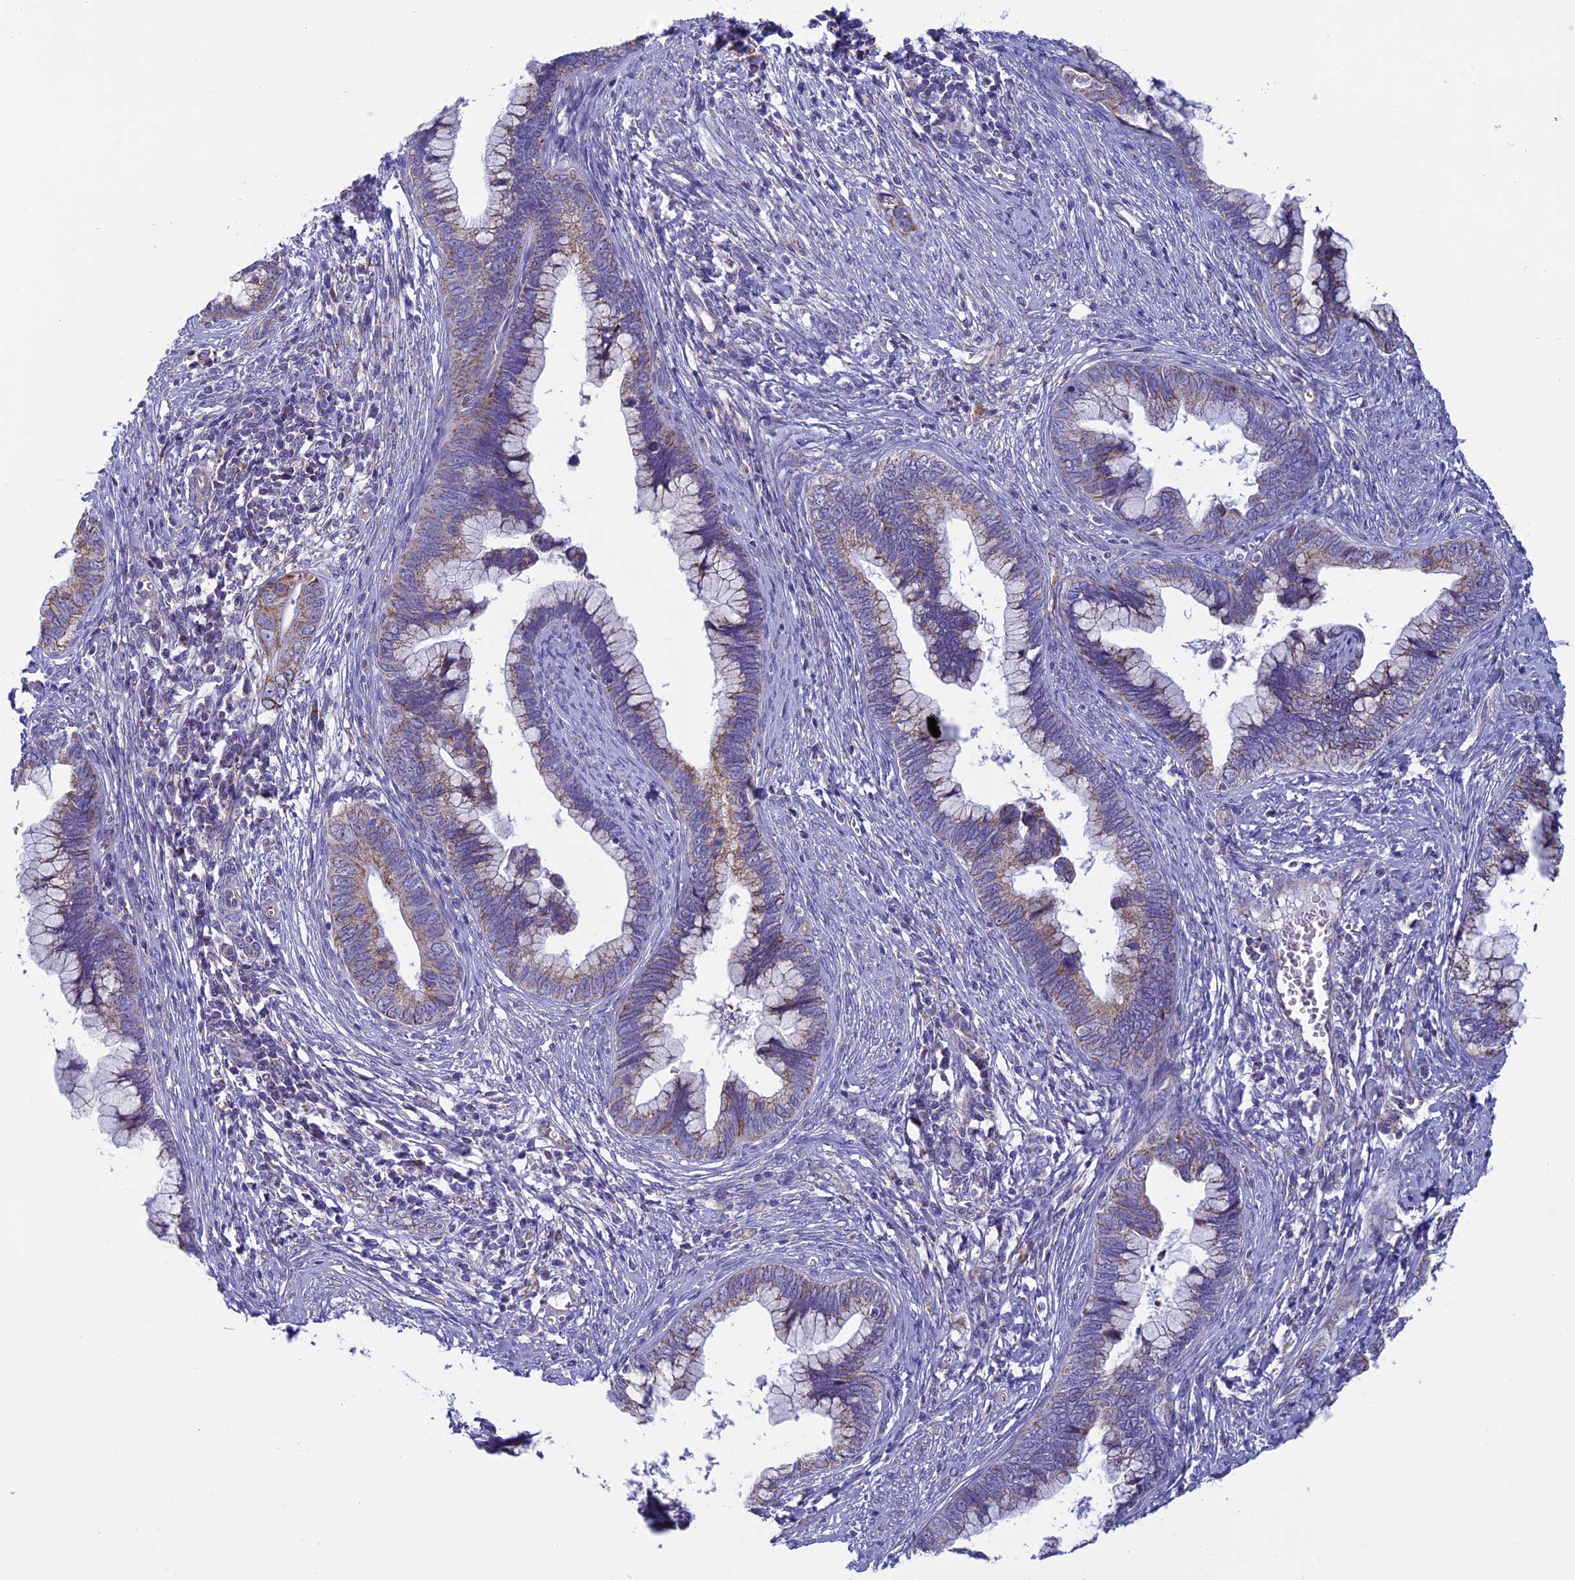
{"staining": {"intensity": "moderate", "quantity": "25%-75%", "location": "cytoplasmic/membranous"}, "tissue": "cervical cancer", "cell_type": "Tumor cells", "image_type": "cancer", "snomed": [{"axis": "morphology", "description": "Adenocarcinoma, NOS"}, {"axis": "topography", "description": "Cervix"}], "caption": "Cervical cancer stained with a brown dye reveals moderate cytoplasmic/membranous positive positivity in approximately 25%-75% of tumor cells.", "gene": "MFSD12", "patient": {"sex": "female", "age": 44}}